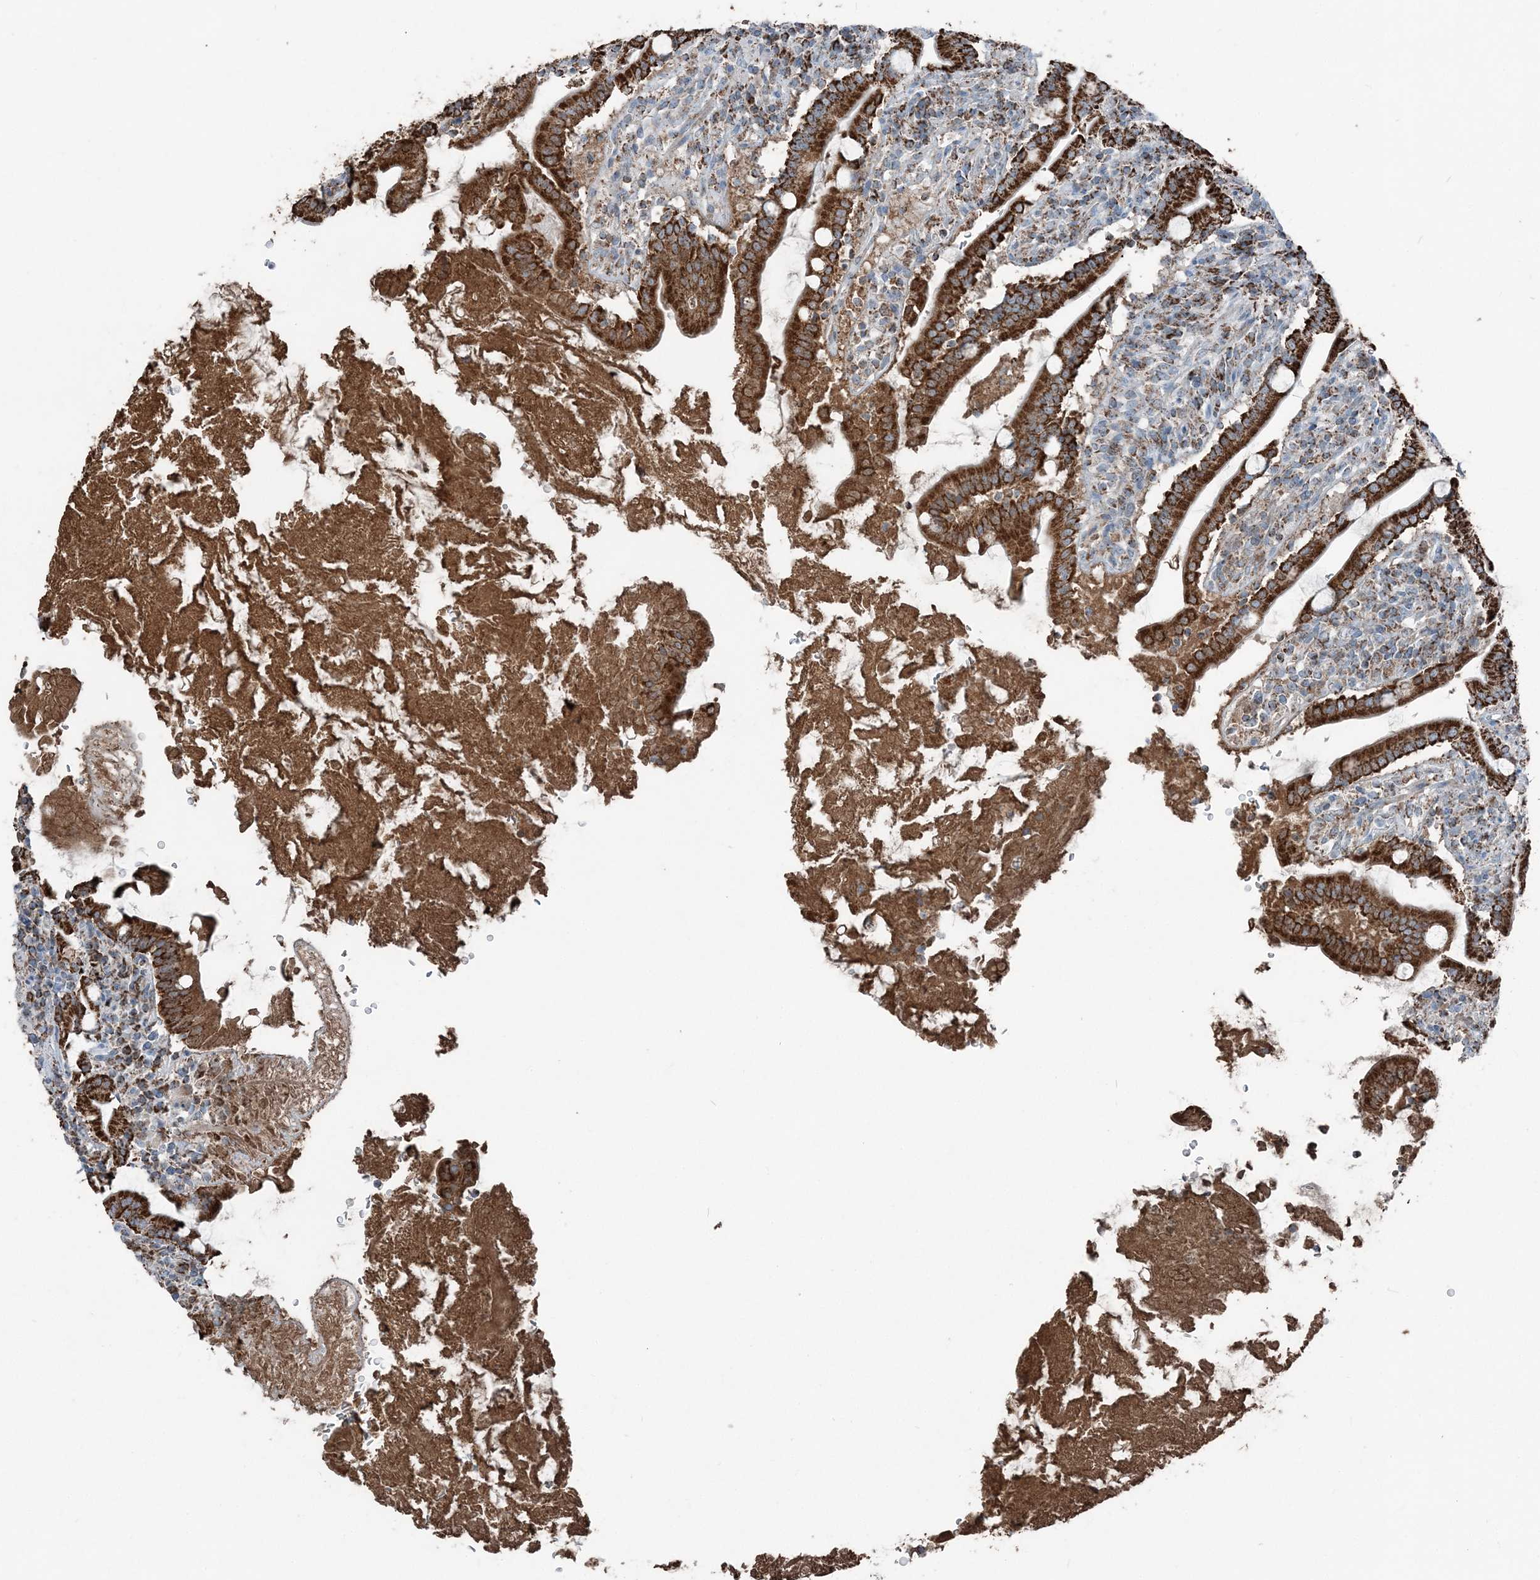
{"staining": {"intensity": "strong", "quantity": ">75%", "location": "cytoplasmic/membranous"}, "tissue": "duodenum", "cell_type": "Glandular cells", "image_type": "normal", "snomed": [{"axis": "morphology", "description": "Normal tissue, NOS"}, {"axis": "topography", "description": "Duodenum"}], "caption": "Brown immunohistochemical staining in benign duodenum reveals strong cytoplasmic/membranous positivity in approximately >75% of glandular cells. (brown staining indicates protein expression, while blue staining denotes nuclei).", "gene": "SUCLG1", "patient": {"sex": "male", "age": 35}}